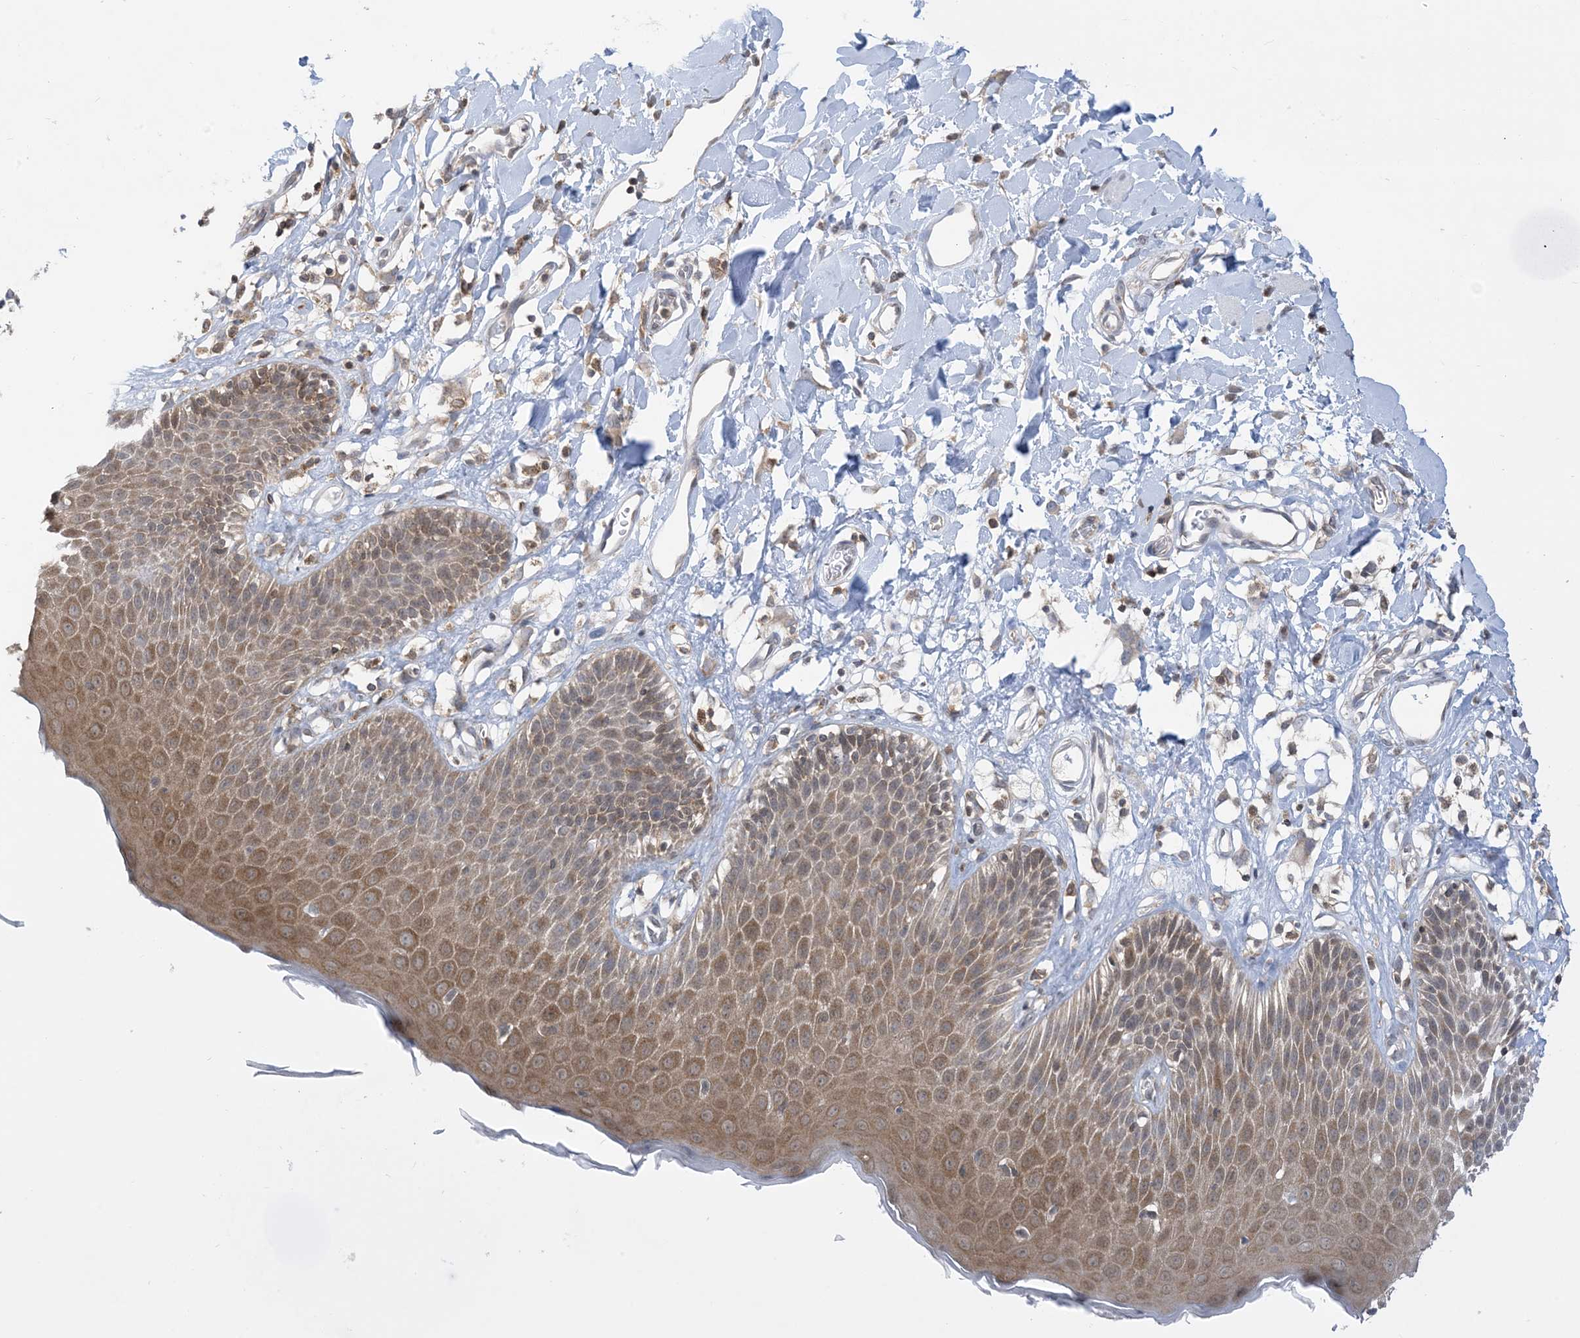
{"staining": {"intensity": "moderate", "quantity": ">75%", "location": "cytoplasmic/membranous,nuclear"}, "tissue": "skin", "cell_type": "Epidermal cells", "image_type": "normal", "snomed": [{"axis": "morphology", "description": "Normal tissue, NOS"}, {"axis": "topography", "description": "Vulva"}], "caption": "Protein expression analysis of unremarkable skin shows moderate cytoplasmic/membranous,nuclear staining in approximately >75% of epidermal cells. The protein of interest is shown in brown color, while the nuclei are stained blue.", "gene": "CASP4", "patient": {"sex": "female", "age": 68}}